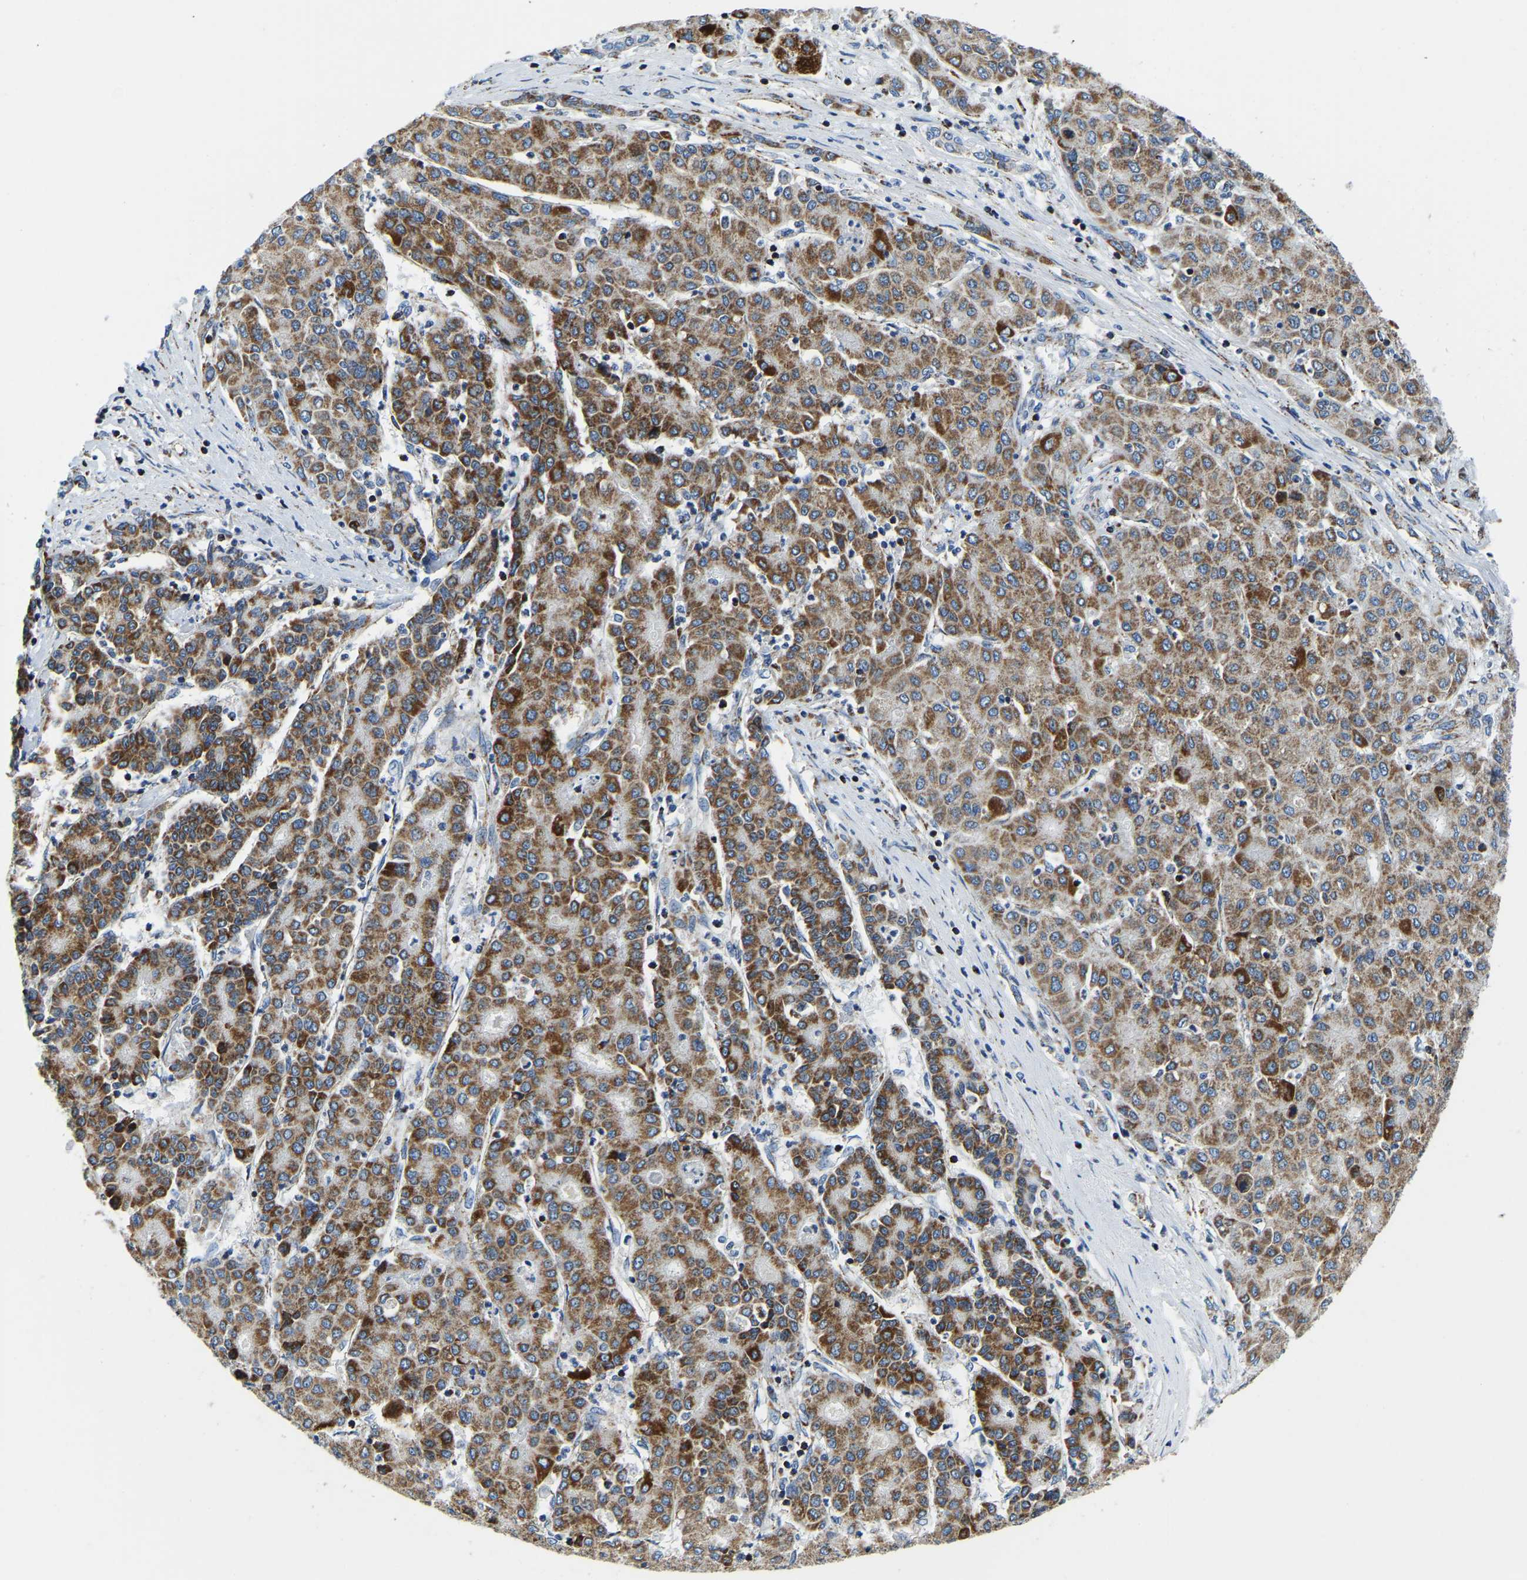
{"staining": {"intensity": "moderate", "quantity": ">75%", "location": "cytoplasmic/membranous"}, "tissue": "liver cancer", "cell_type": "Tumor cells", "image_type": "cancer", "snomed": [{"axis": "morphology", "description": "Carcinoma, Hepatocellular, NOS"}, {"axis": "topography", "description": "Liver"}], "caption": "Human liver hepatocellular carcinoma stained for a protein (brown) shows moderate cytoplasmic/membranous positive expression in approximately >75% of tumor cells.", "gene": "SFXN1", "patient": {"sex": "male", "age": 65}}